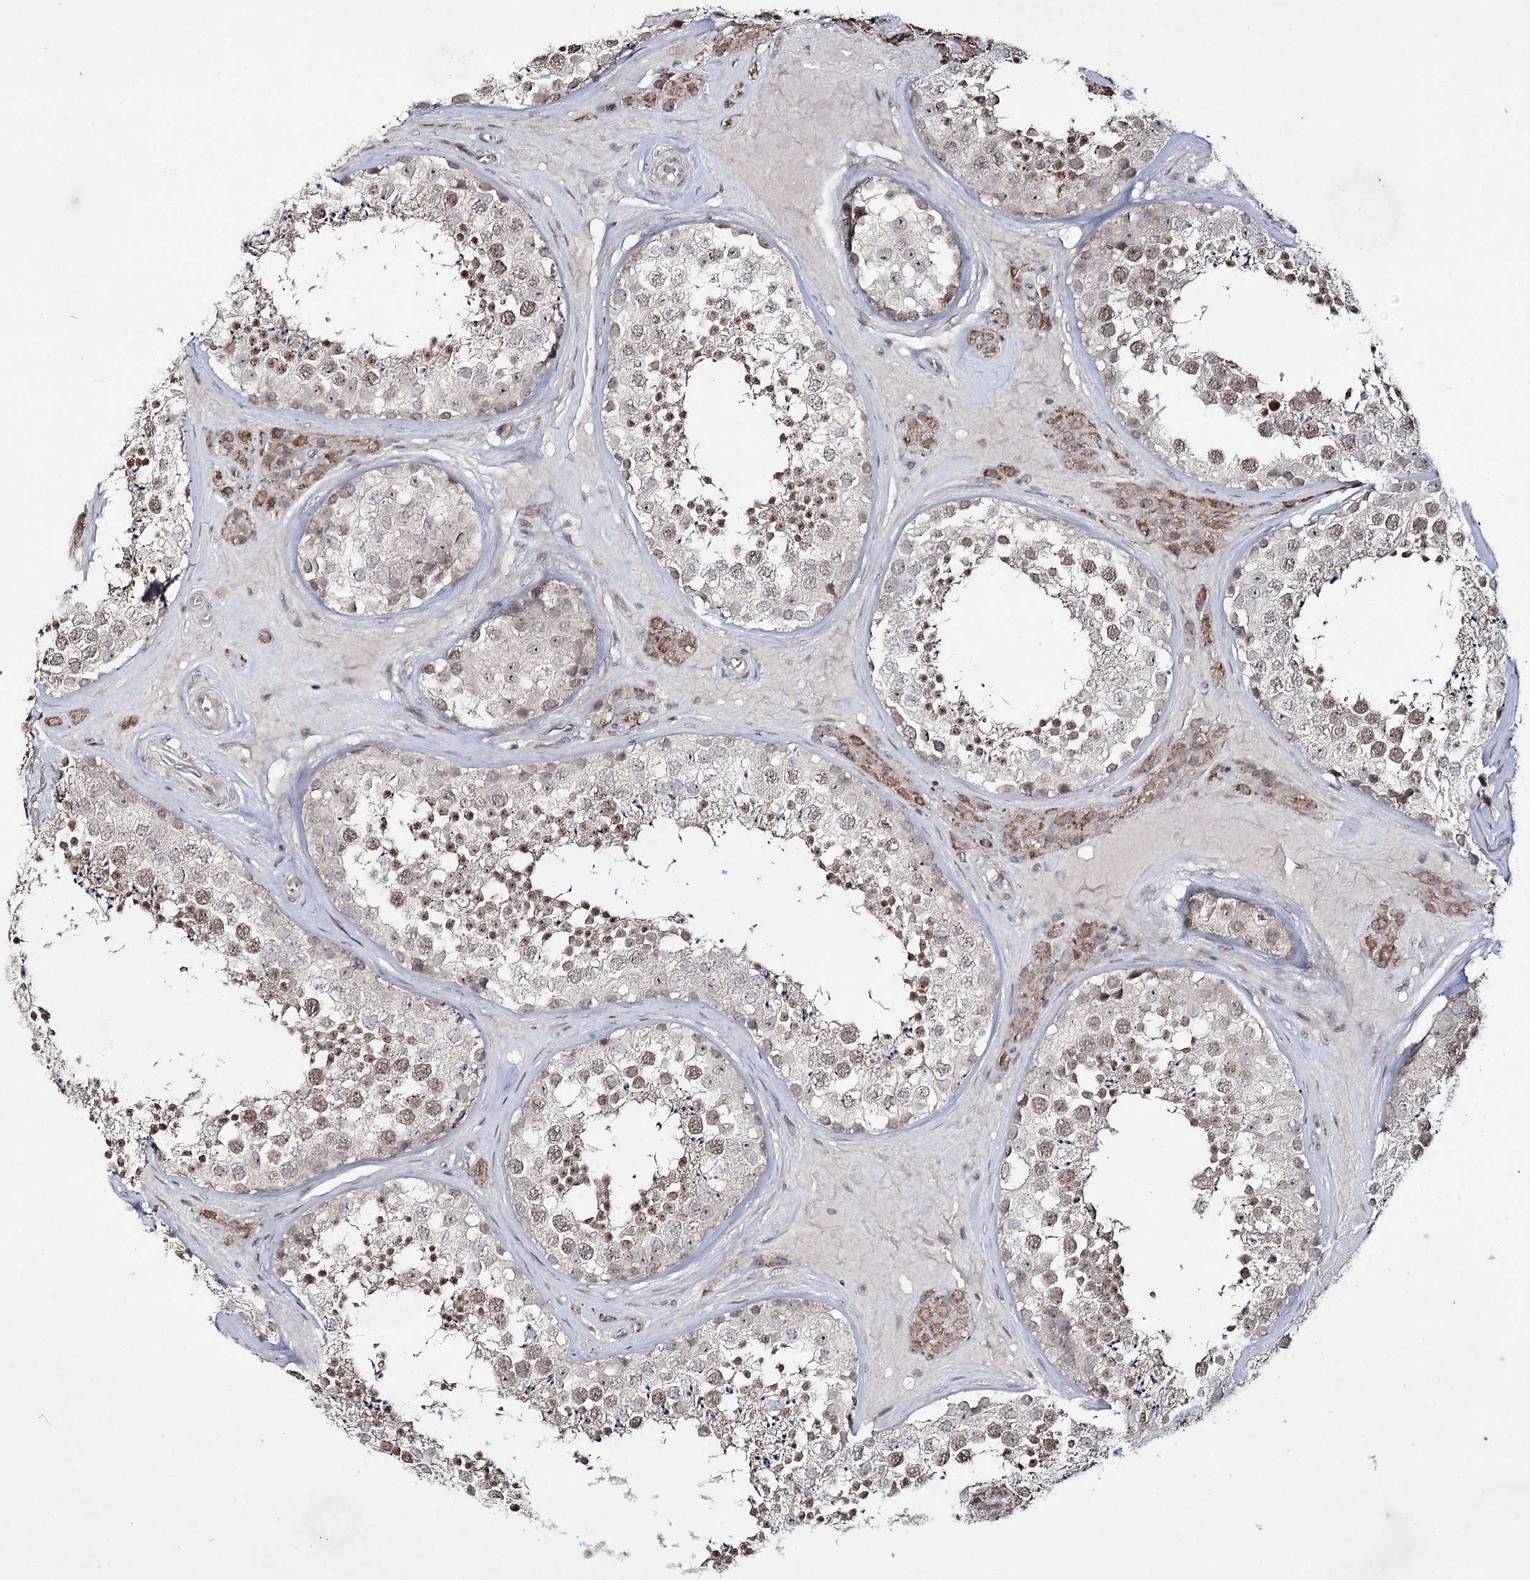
{"staining": {"intensity": "moderate", "quantity": "25%-75%", "location": "nuclear"}, "tissue": "testis", "cell_type": "Cells in seminiferous ducts", "image_type": "normal", "snomed": [{"axis": "morphology", "description": "Normal tissue, NOS"}, {"axis": "topography", "description": "Testis"}], "caption": "A photomicrograph showing moderate nuclear expression in about 25%-75% of cells in seminiferous ducts in unremarkable testis, as visualized by brown immunohistochemical staining.", "gene": "HOXC11", "patient": {"sex": "male", "age": 46}}